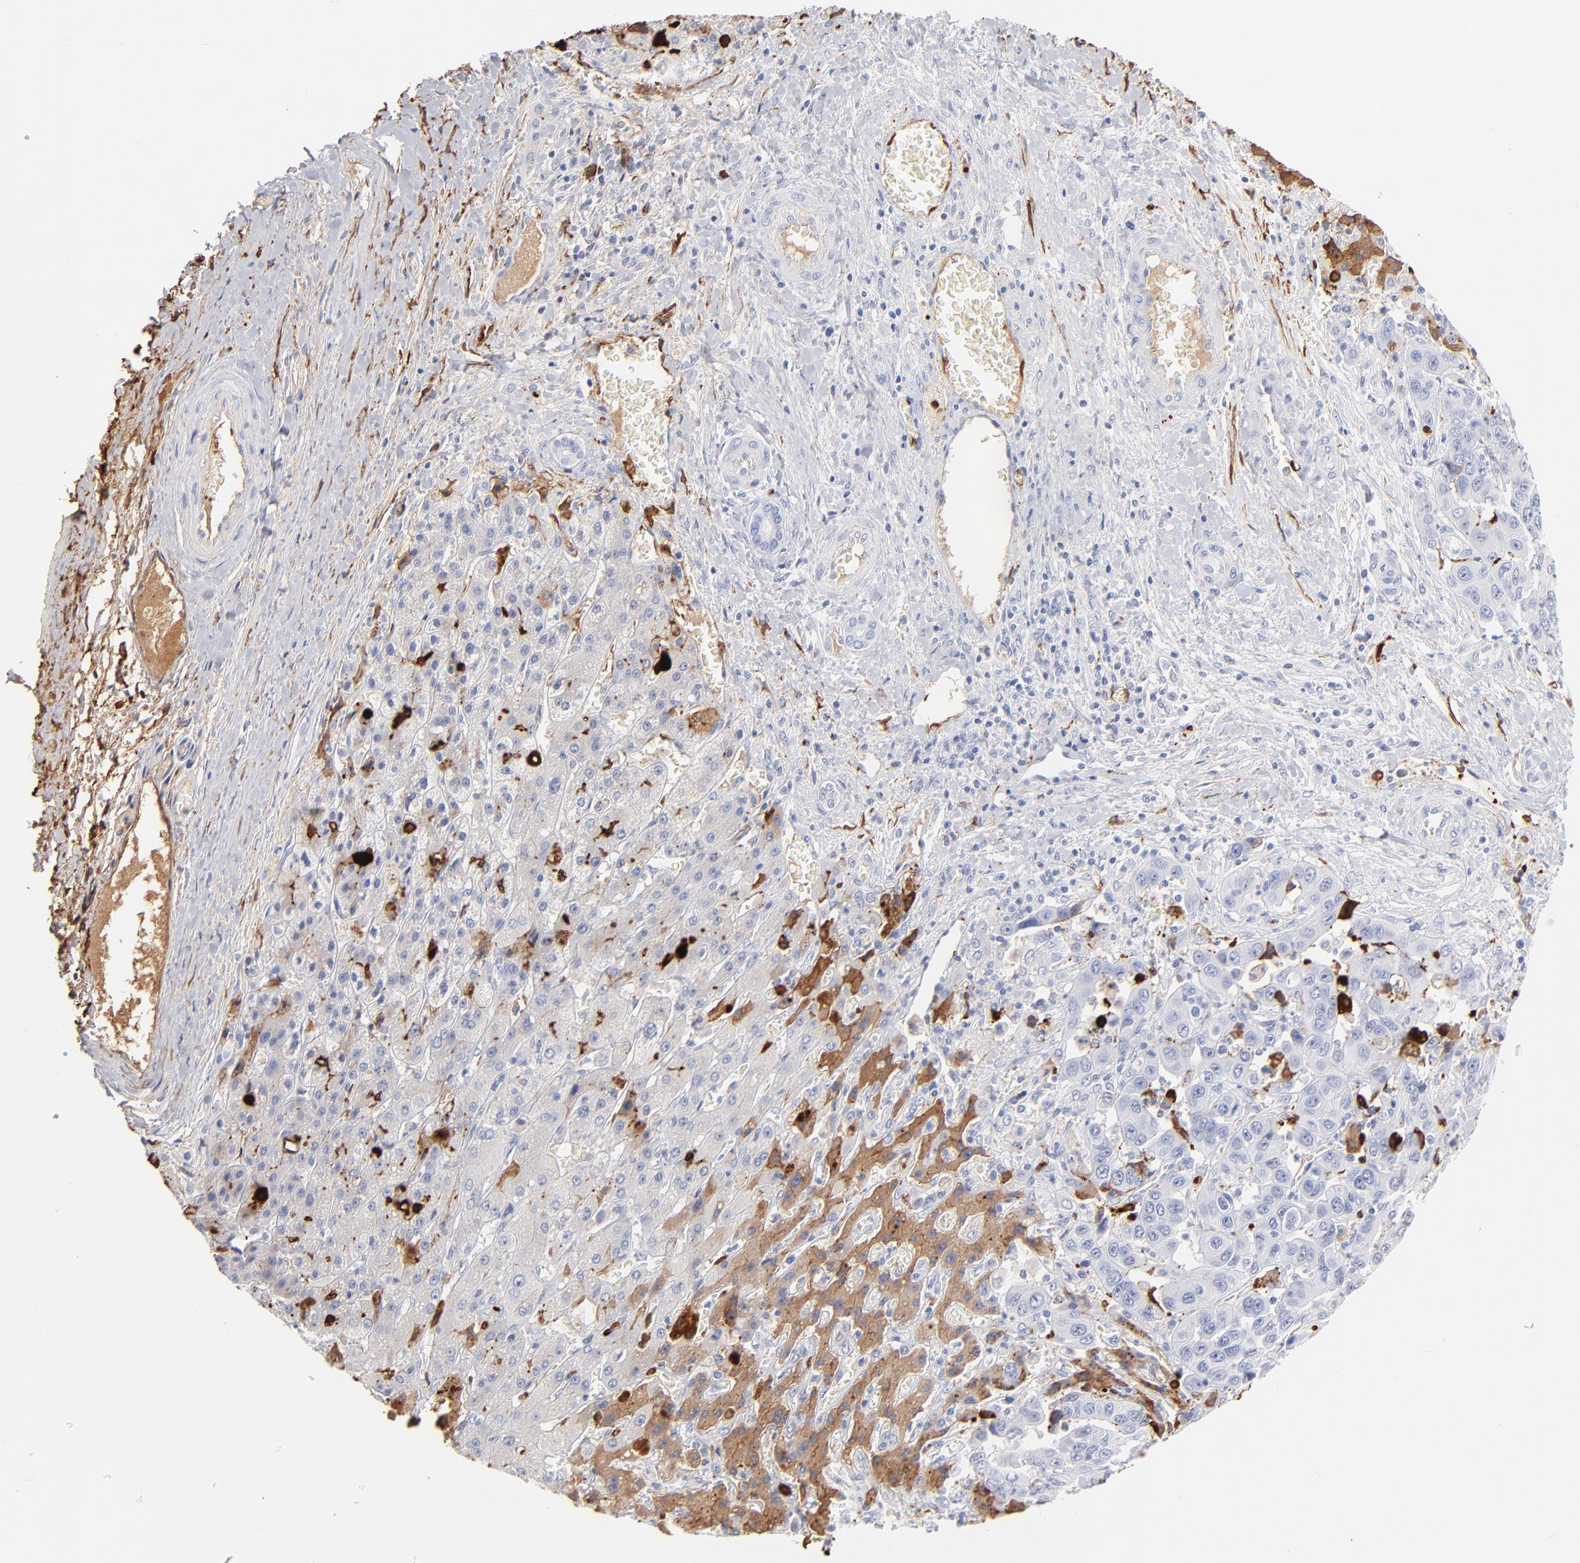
{"staining": {"intensity": "negative", "quantity": "none", "location": "none"}, "tissue": "liver cancer", "cell_type": "Tumor cells", "image_type": "cancer", "snomed": [{"axis": "morphology", "description": "Cholangiocarcinoma"}, {"axis": "topography", "description": "Liver"}], "caption": "A histopathology image of human cholangiocarcinoma (liver) is negative for staining in tumor cells.", "gene": "APOH", "patient": {"sex": "female", "age": 52}}